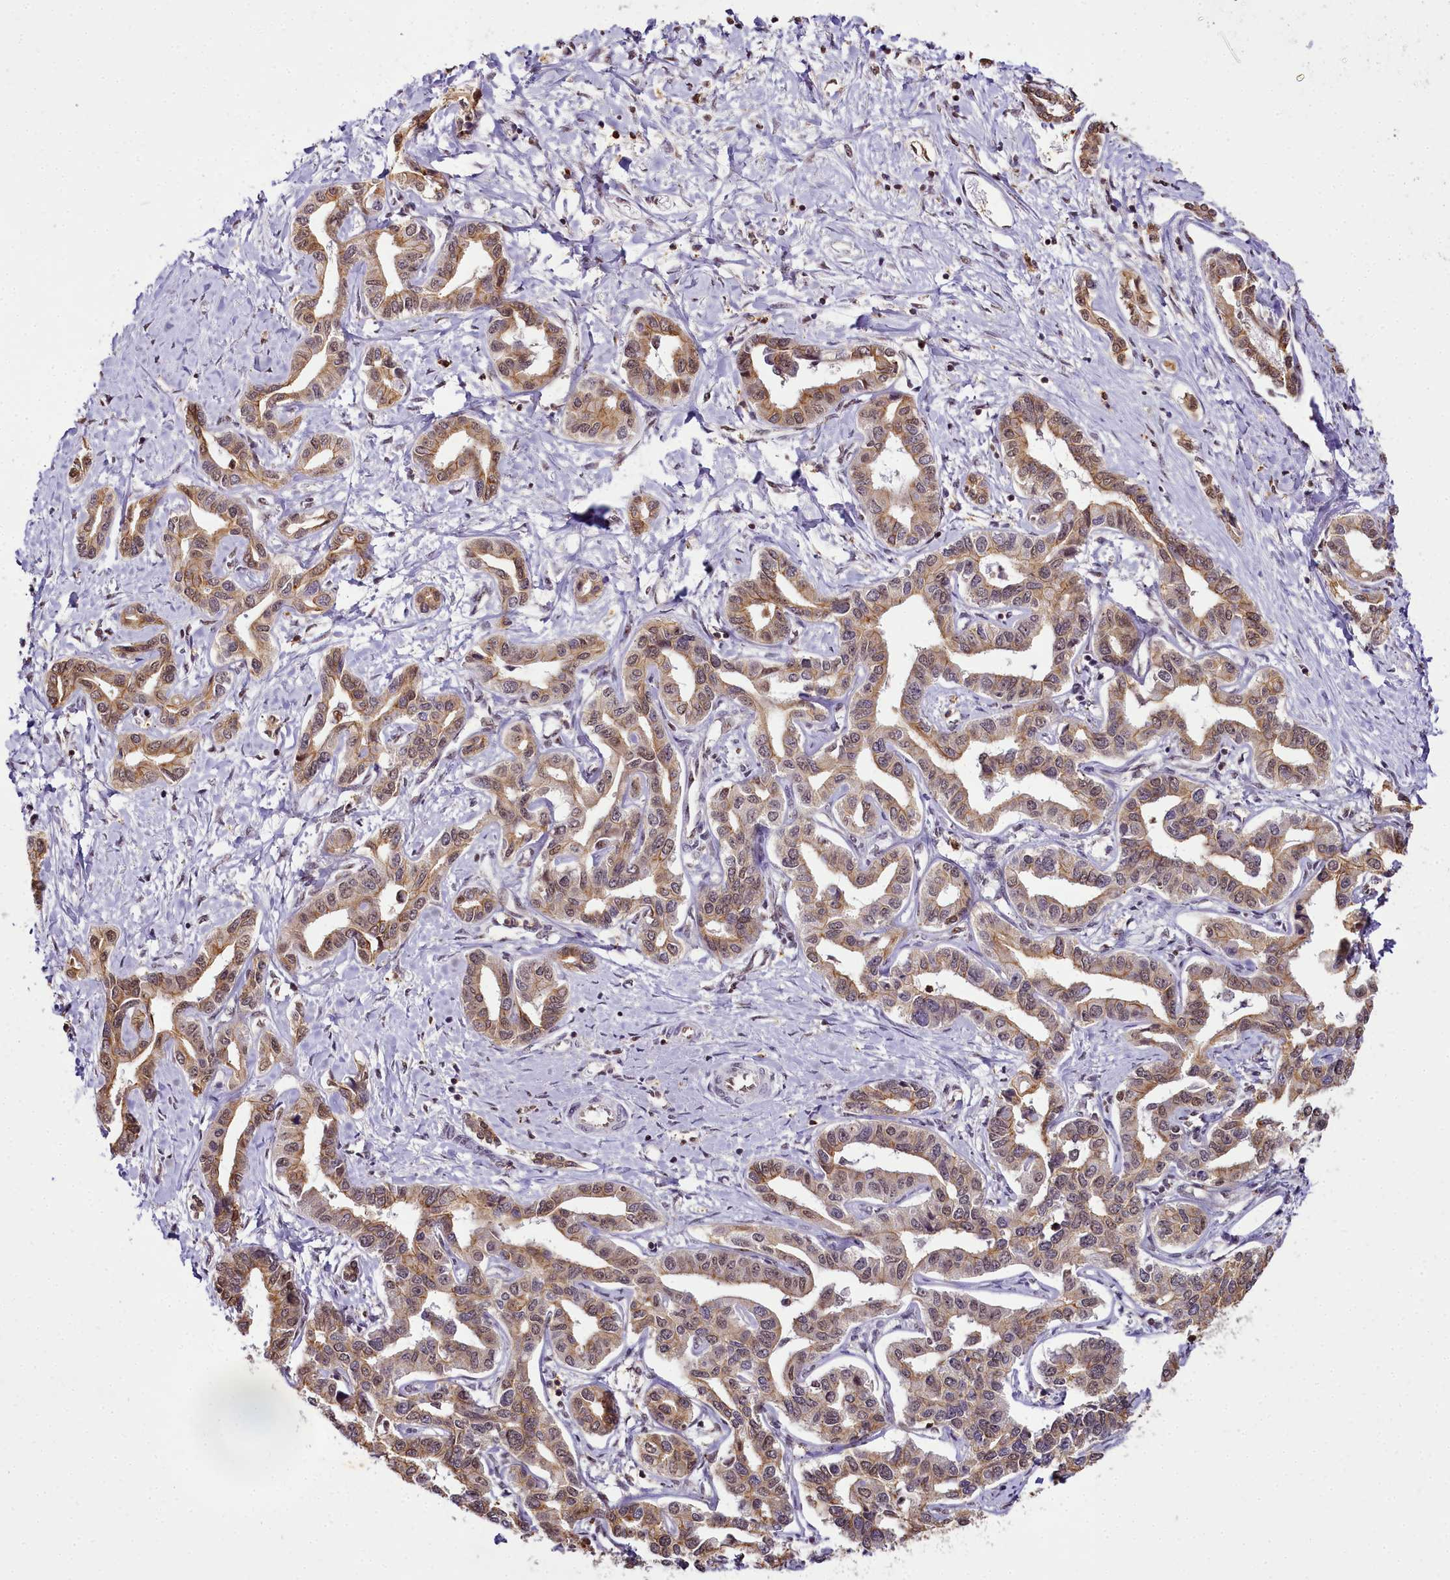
{"staining": {"intensity": "moderate", "quantity": ">75%", "location": "cytoplasmic/membranous"}, "tissue": "liver cancer", "cell_type": "Tumor cells", "image_type": "cancer", "snomed": [{"axis": "morphology", "description": "Cholangiocarcinoma"}, {"axis": "topography", "description": "Liver"}], "caption": "Moderate cytoplasmic/membranous protein positivity is identified in approximately >75% of tumor cells in liver cholangiocarcinoma.", "gene": "PPP4C", "patient": {"sex": "male", "age": 59}}